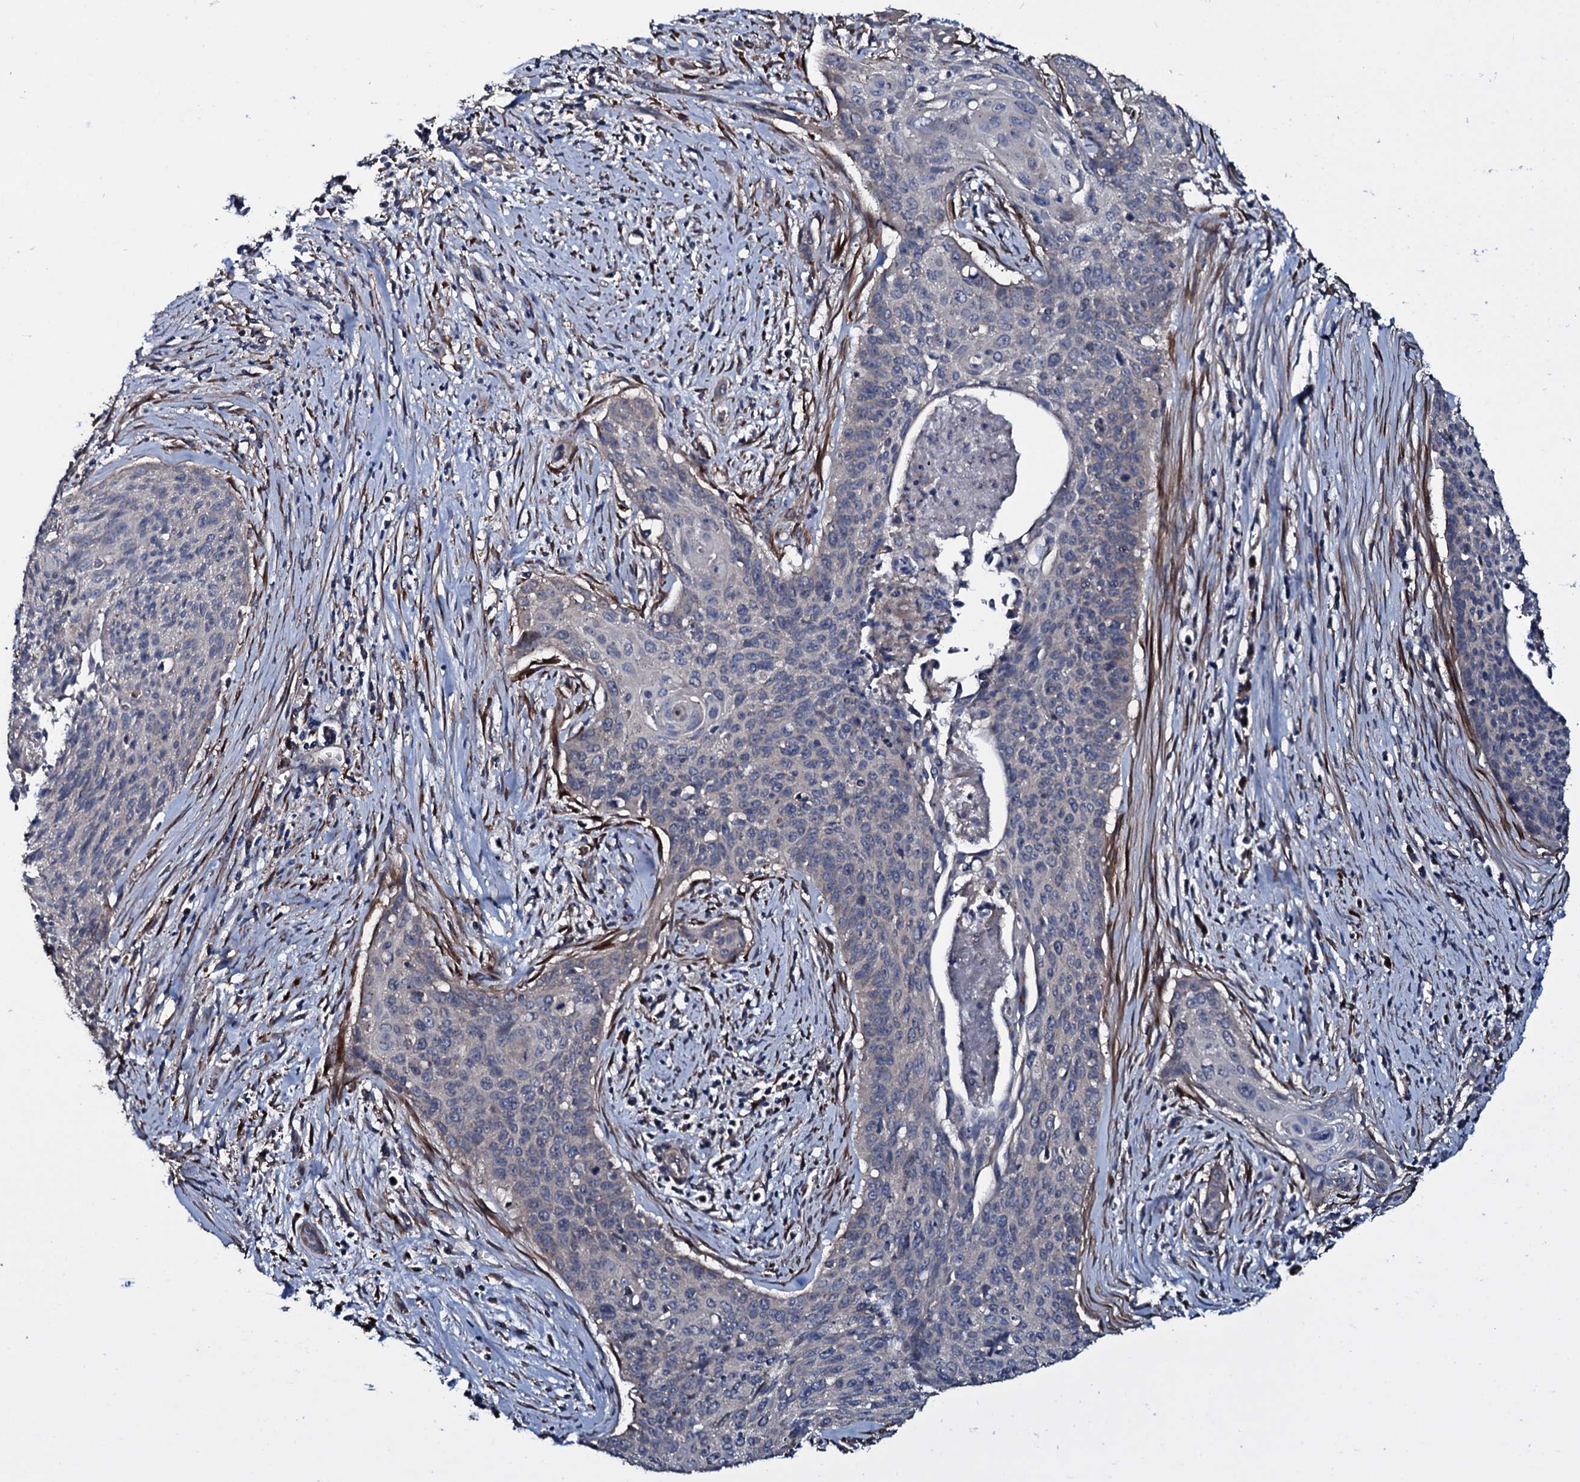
{"staining": {"intensity": "negative", "quantity": "none", "location": "none"}, "tissue": "cervical cancer", "cell_type": "Tumor cells", "image_type": "cancer", "snomed": [{"axis": "morphology", "description": "Squamous cell carcinoma, NOS"}, {"axis": "topography", "description": "Cervix"}], "caption": "Immunohistochemistry (IHC) image of squamous cell carcinoma (cervical) stained for a protein (brown), which shows no staining in tumor cells.", "gene": "WIPF3", "patient": {"sex": "female", "age": 55}}